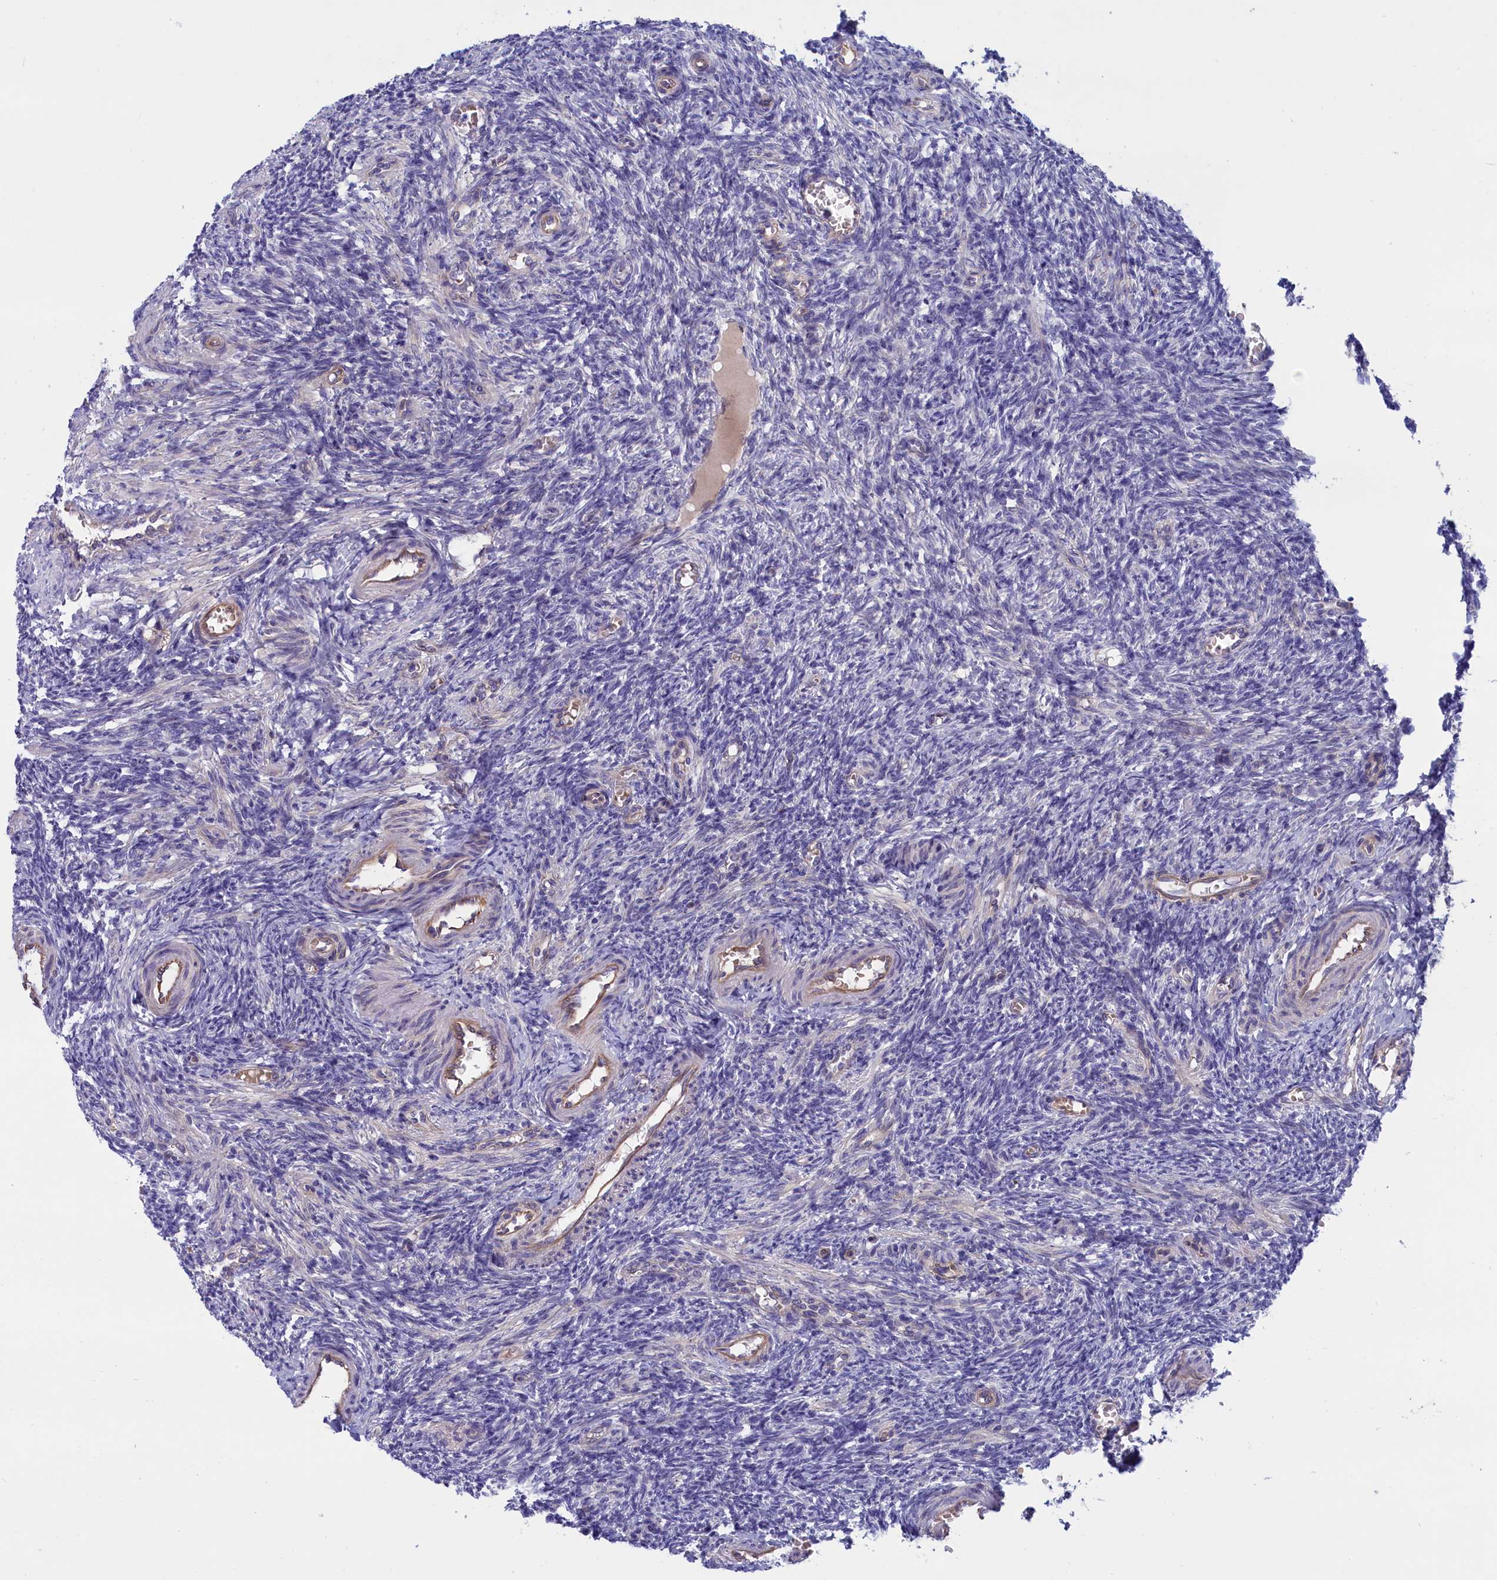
{"staining": {"intensity": "strong", "quantity": ">75%", "location": "cytoplasmic/membranous"}, "tissue": "ovary", "cell_type": "Follicle cells", "image_type": "normal", "snomed": [{"axis": "morphology", "description": "Normal tissue, NOS"}, {"axis": "topography", "description": "Ovary"}], "caption": "About >75% of follicle cells in normal ovary display strong cytoplasmic/membranous protein staining as visualized by brown immunohistochemical staining.", "gene": "ABCC12", "patient": {"sex": "female", "age": 27}}